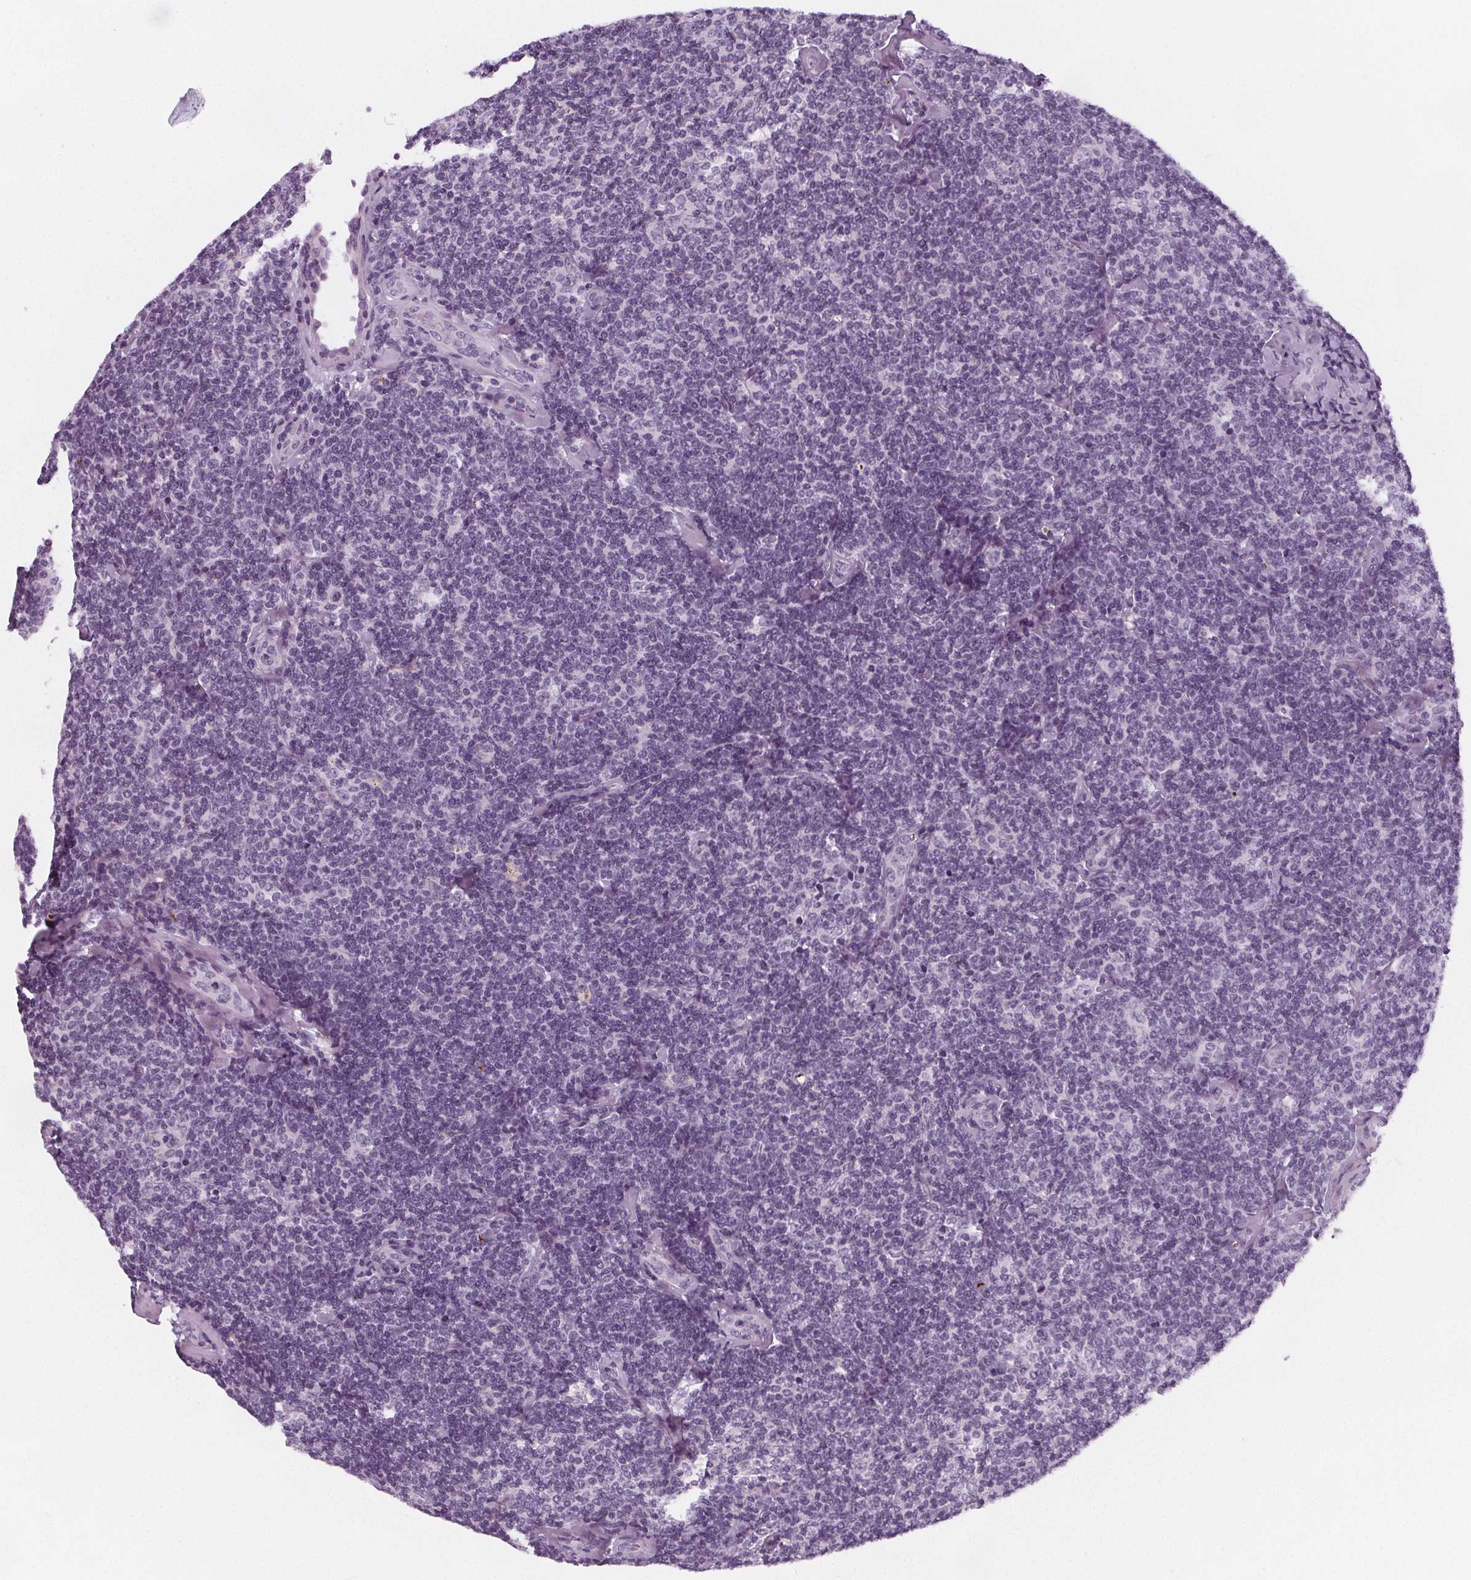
{"staining": {"intensity": "negative", "quantity": "none", "location": "none"}, "tissue": "lymphoma", "cell_type": "Tumor cells", "image_type": "cancer", "snomed": [{"axis": "morphology", "description": "Malignant lymphoma, non-Hodgkin's type, Low grade"}, {"axis": "topography", "description": "Lymph node"}], "caption": "IHC micrograph of lymphoma stained for a protein (brown), which demonstrates no staining in tumor cells.", "gene": "SLC5A12", "patient": {"sex": "female", "age": 56}}